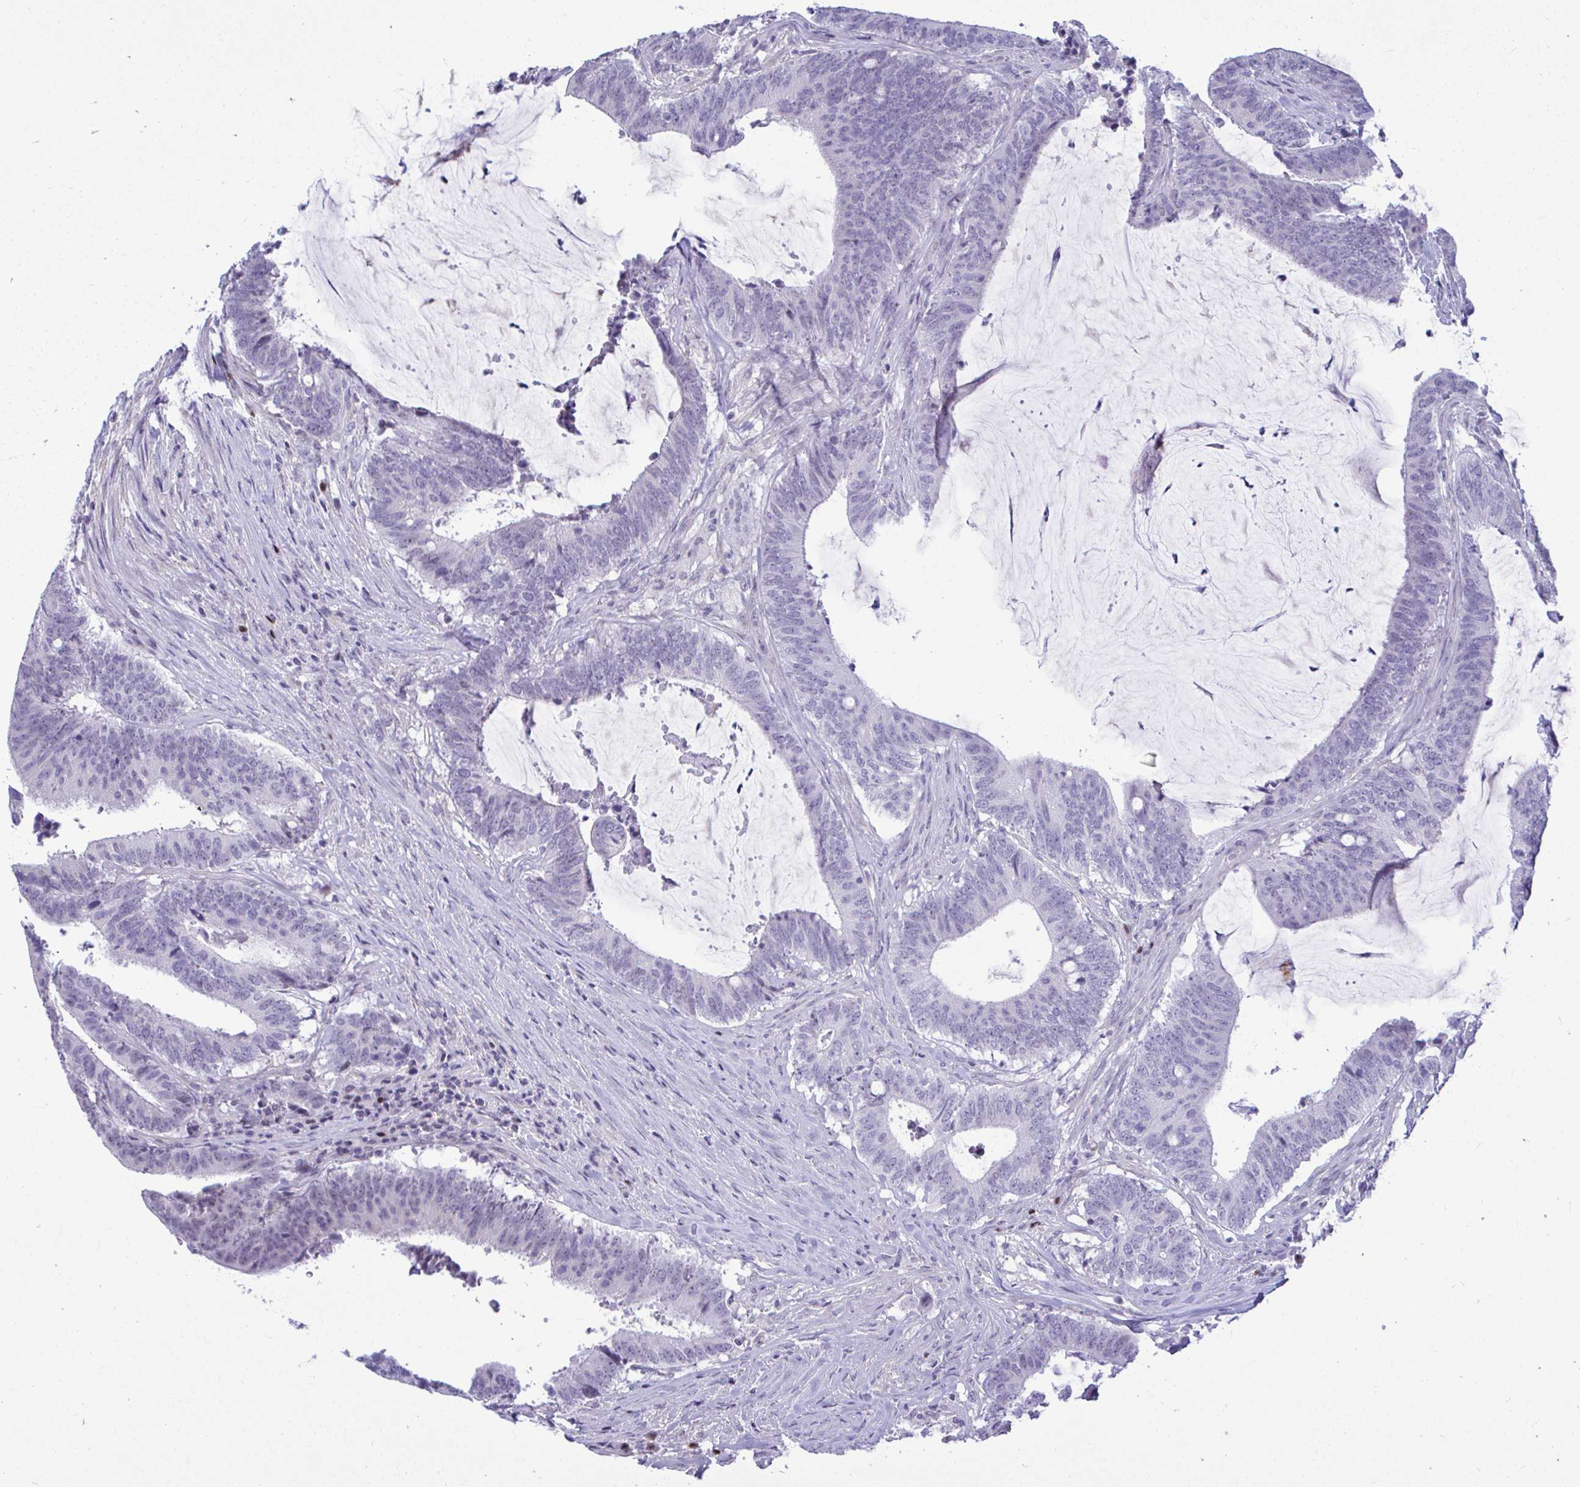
{"staining": {"intensity": "negative", "quantity": "none", "location": "none"}, "tissue": "colorectal cancer", "cell_type": "Tumor cells", "image_type": "cancer", "snomed": [{"axis": "morphology", "description": "Adenocarcinoma, NOS"}, {"axis": "topography", "description": "Colon"}], "caption": "DAB (3,3'-diaminobenzidine) immunohistochemical staining of colorectal cancer demonstrates no significant positivity in tumor cells. The staining is performed using DAB (3,3'-diaminobenzidine) brown chromogen with nuclei counter-stained in using hematoxylin.", "gene": "SLC25A51", "patient": {"sex": "female", "age": 43}}